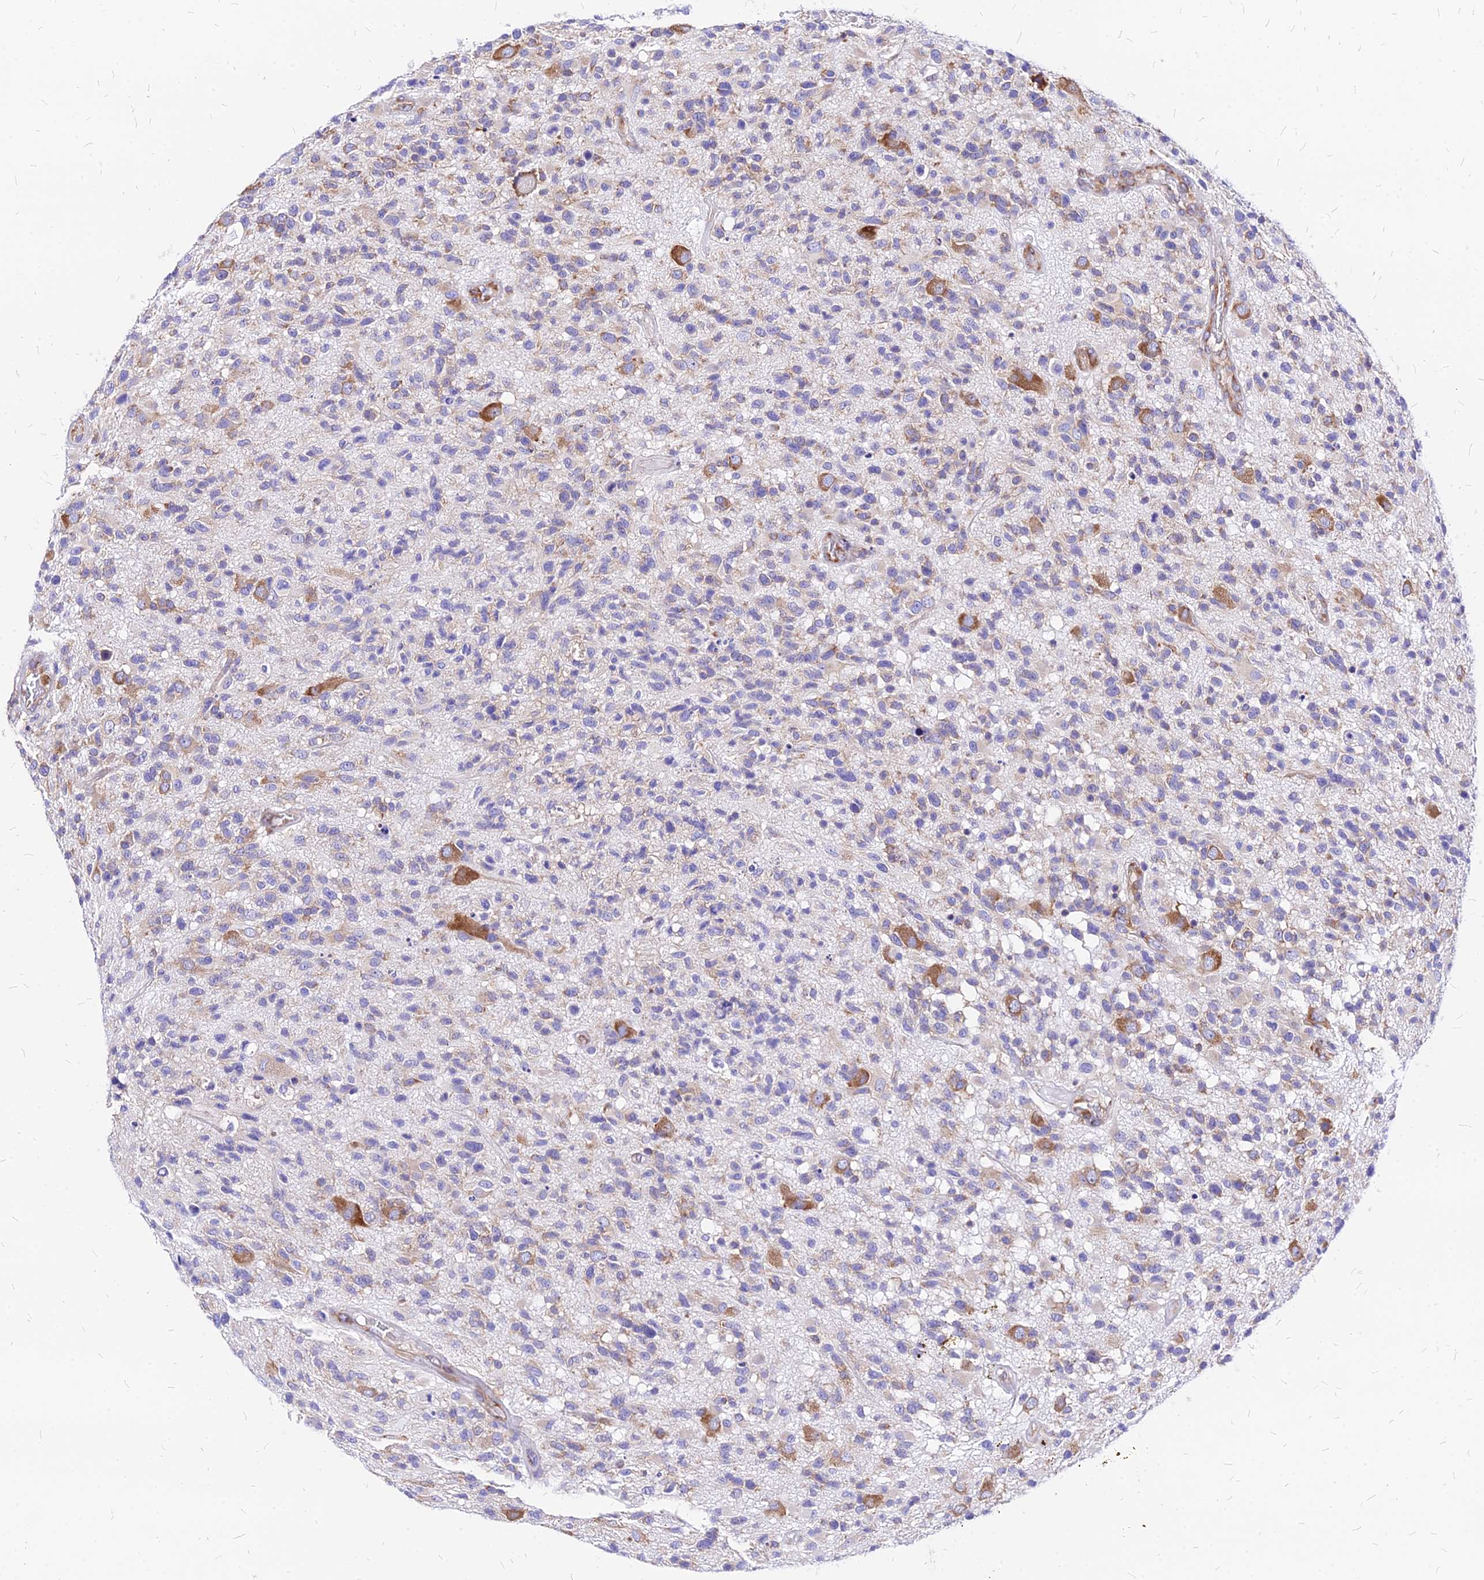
{"staining": {"intensity": "negative", "quantity": "none", "location": "none"}, "tissue": "glioma", "cell_type": "Tumor cells", "image_type": "cancer", "snomed": [{"axis": "morphology", "description": "Glioma, malignant, High grade"}, {"axis": "morphology", "description": "Glioblastoma, NOS"}, {"axis": "topography", "description": "Brain"}], "caption": "This is an immunohistochemistry photomicrograph of glioma. There is no staining in tumor cells.", "gene": "RPL19", "patient": {"sex": "male", "age": 60}}